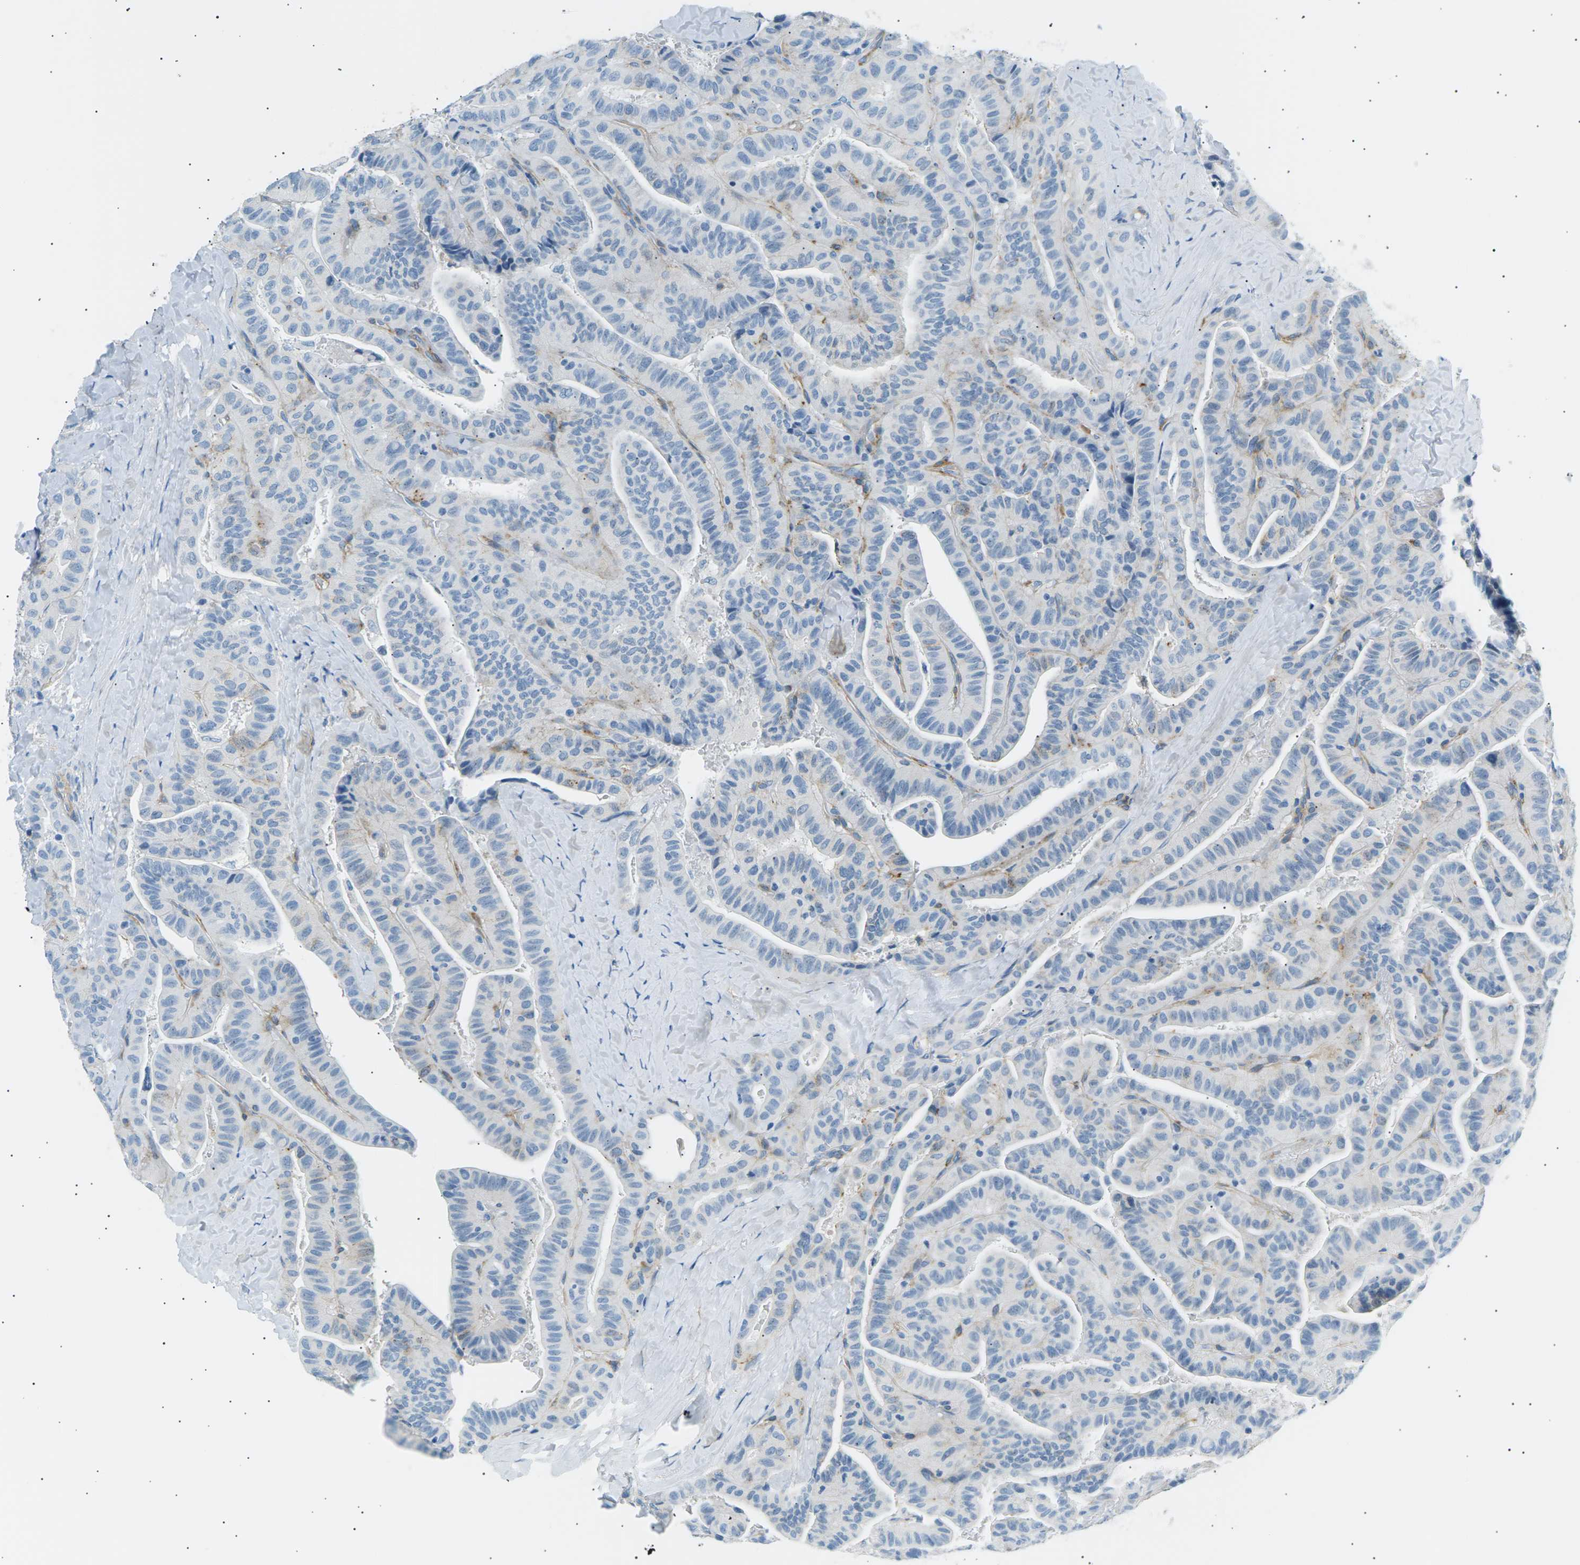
{"staining": {"intensity": "negative", "quantity": "none", "location": "none"}, "tissue": "thyroid cancer", "cell_type": "Tumor cells", "image_type": "cancer", "snomed": [{"axis": "morphology", "description": "Papillary adenocarcinoma, NOS"}, {"axis": "topography", "description": "Thyroid gland"}], "caption": "IHC of human thyroid papillary adenocarcinoma displays no staining in tumor cells.", "gene": "SEPTIN5", "patient": {"sex": "male", "age": 77}}